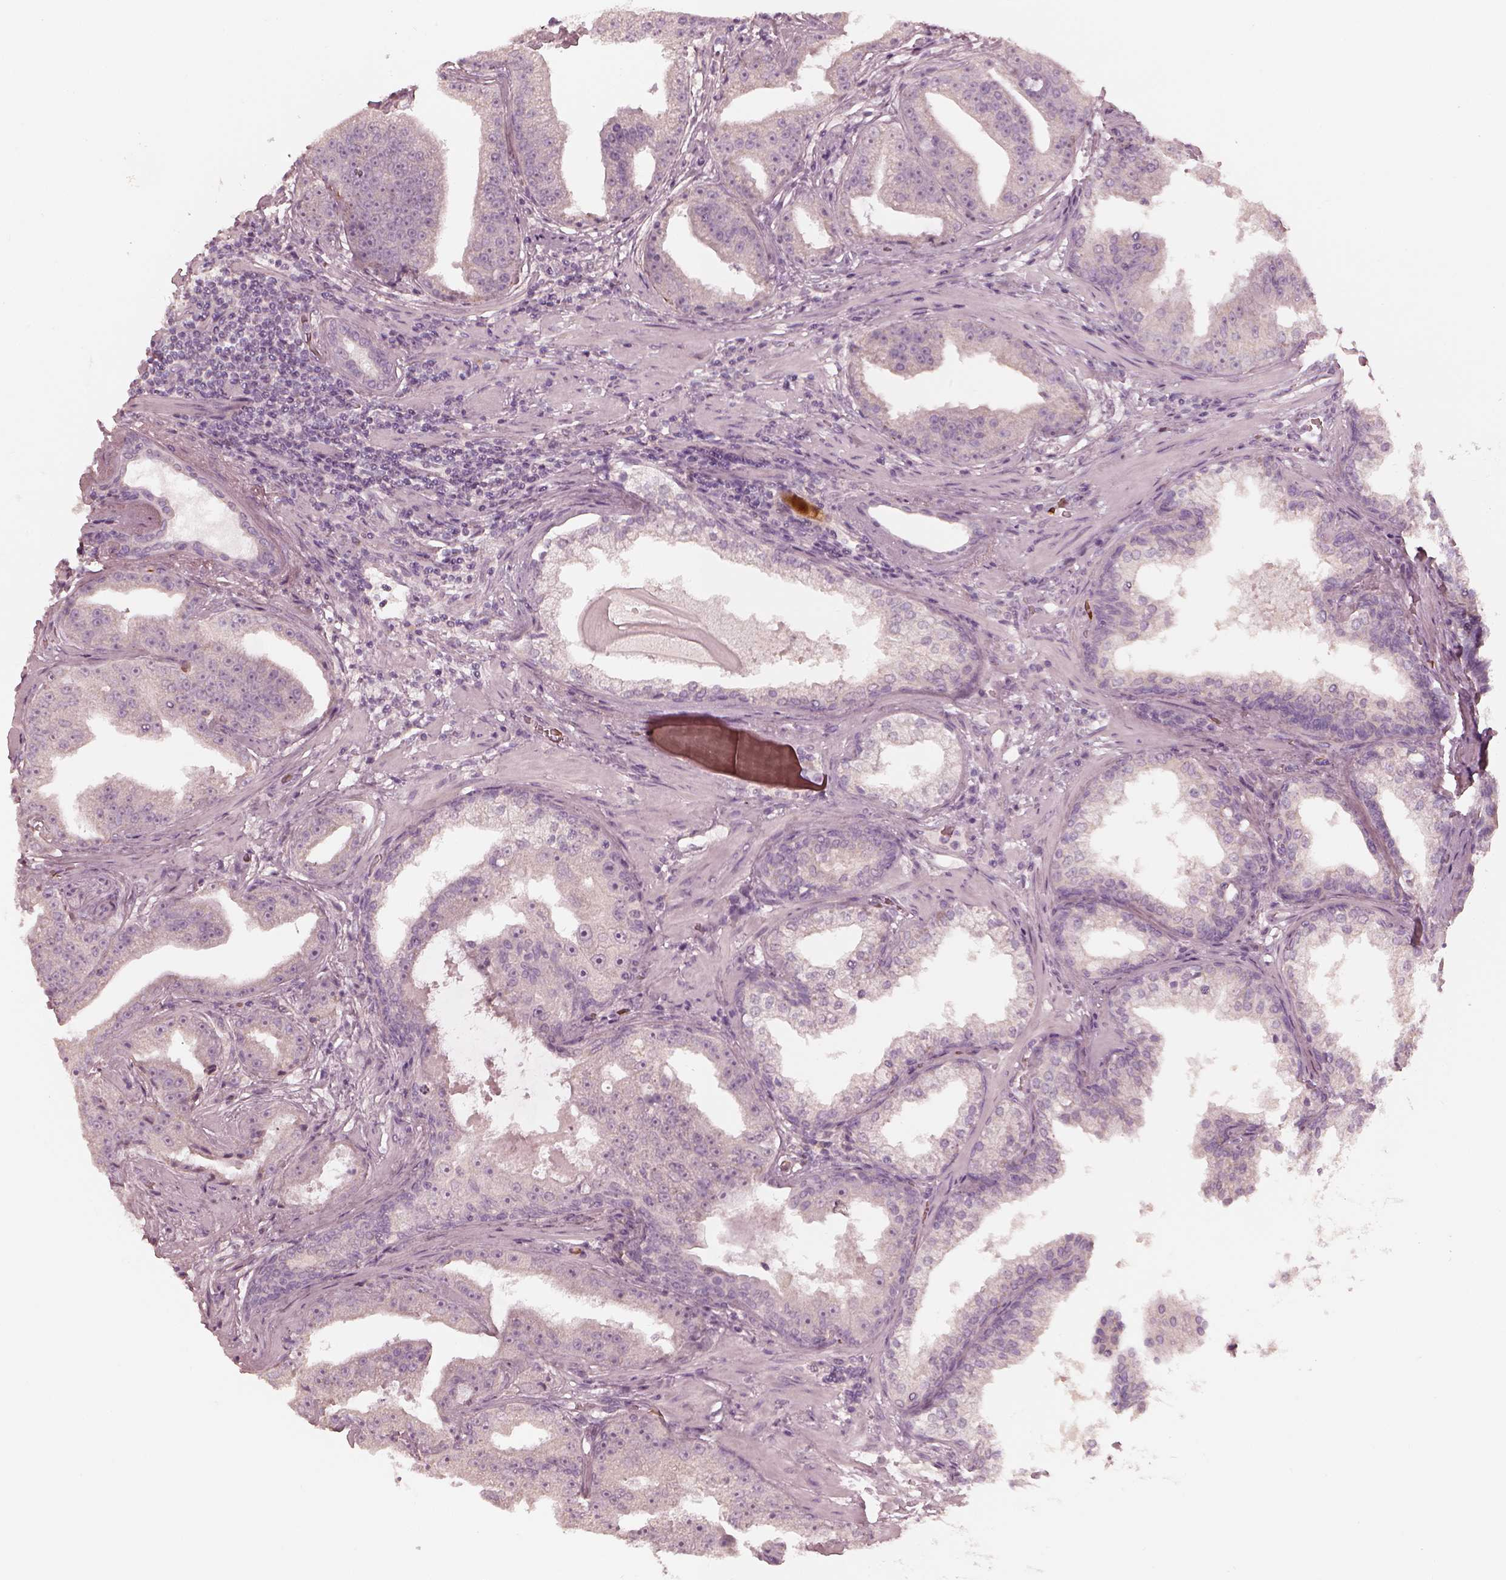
{"staining": {"intensity": "negative", "quantity": "none", "location": "none"}, "tissue": "prostate cancer", "cell_type": "Tumor cells", "image_type": "cancer", "snomed": [{"axis": "morphology", "description": "Adenocarcinoma, Low grade"}, {"axis": "topography", "description": "Prostate"}], "caption": "There is no significant expression in tumor cells of prostate low-grade adenocarcinoma.", "gene": "ANKLE1", "patient": {"sex": "male", "age": 62}}